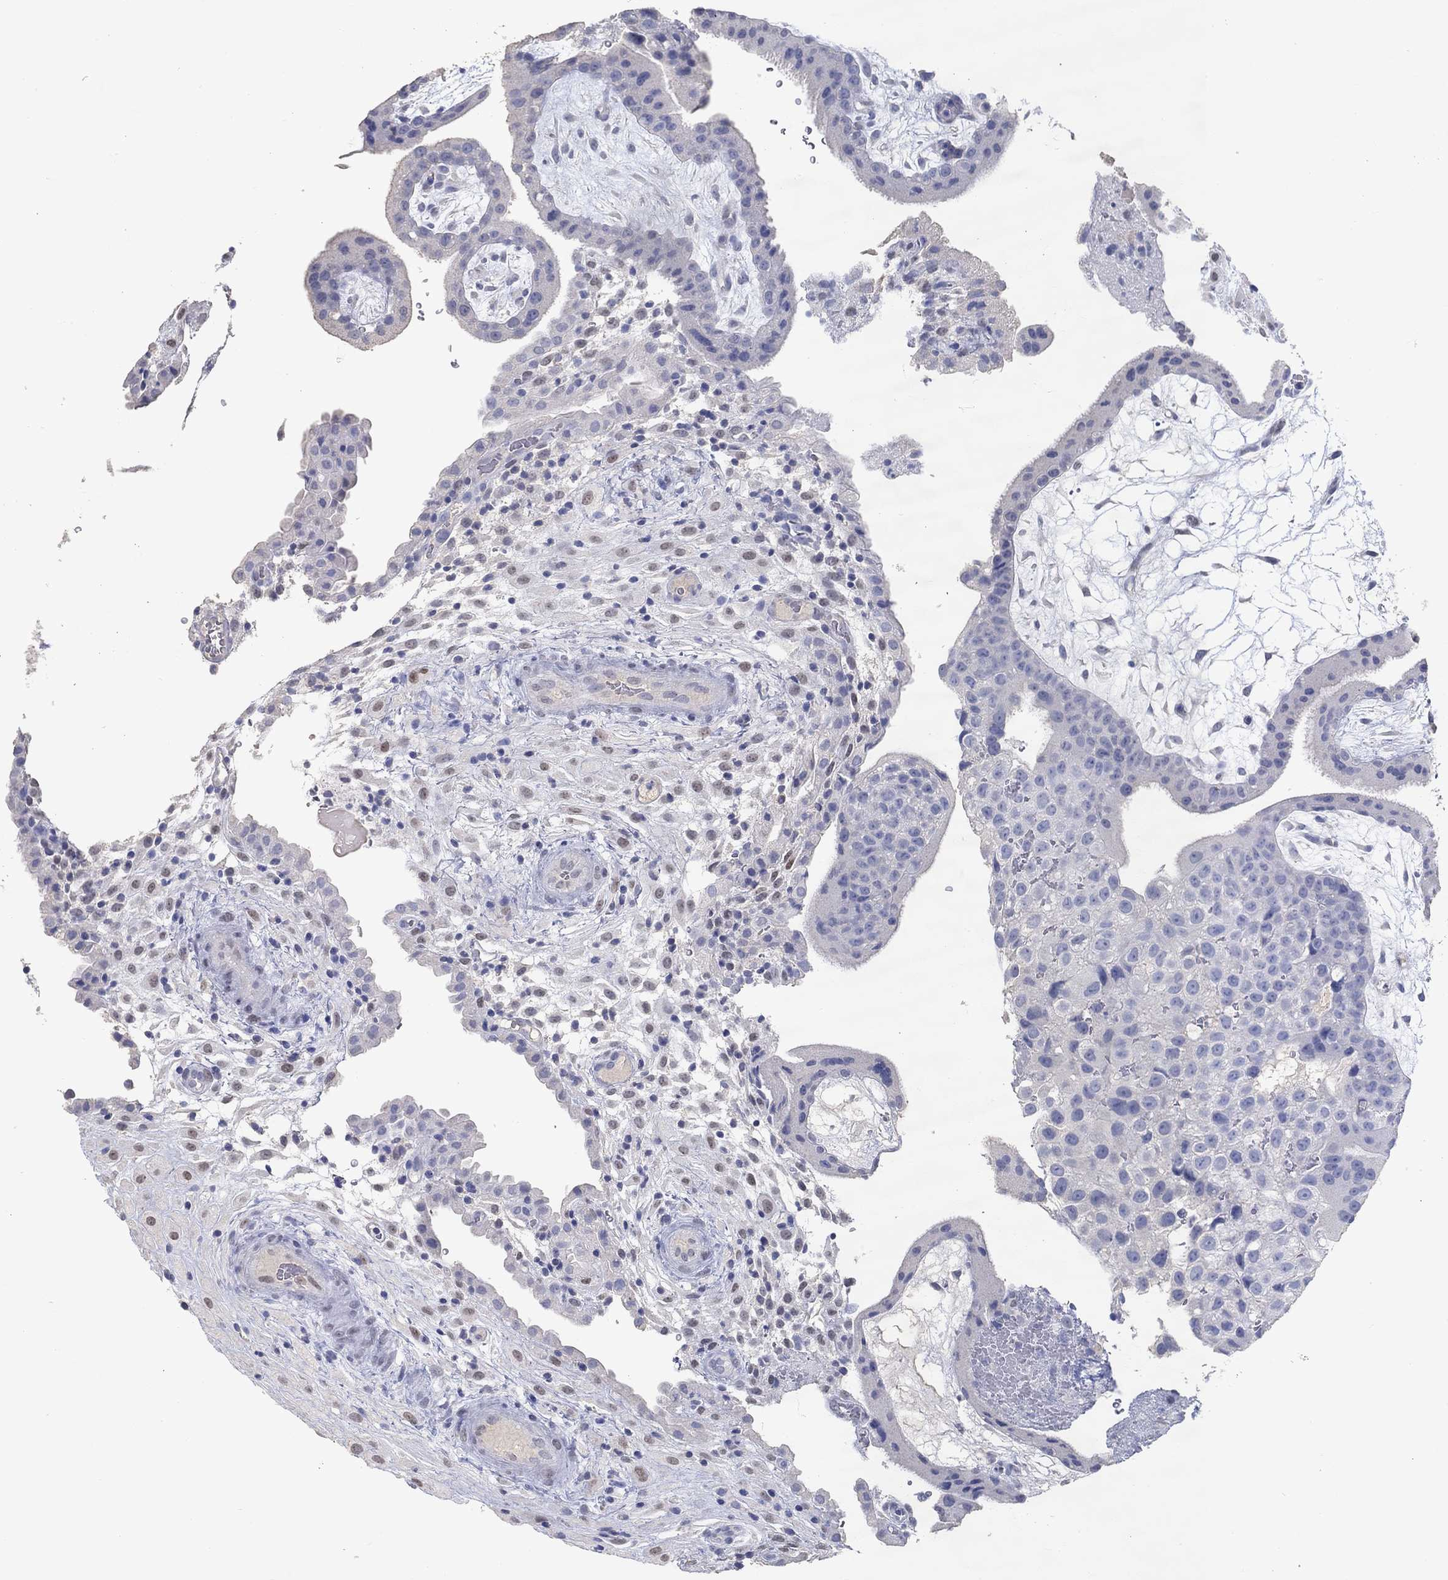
{"staining": {"intensity": "weak", "quantity": "25%-75%", "location": "nuclear"}, "tissue": "placenta", "cell_type": "Decidual cells", "image_type": "normal", "snomed": [{"axis": "morphology", "description": "Normal tissue, NOS"}, {"axis": "topography", "description": "Placenta"}], "caption": "Benign placenta was stained to show a protein in brown. There is low levels of weak nuclear positivity in approximately 25%-75% of decidual cells.", "gene": "FGF2", "patient": {"sex": "female", "age": 19}}